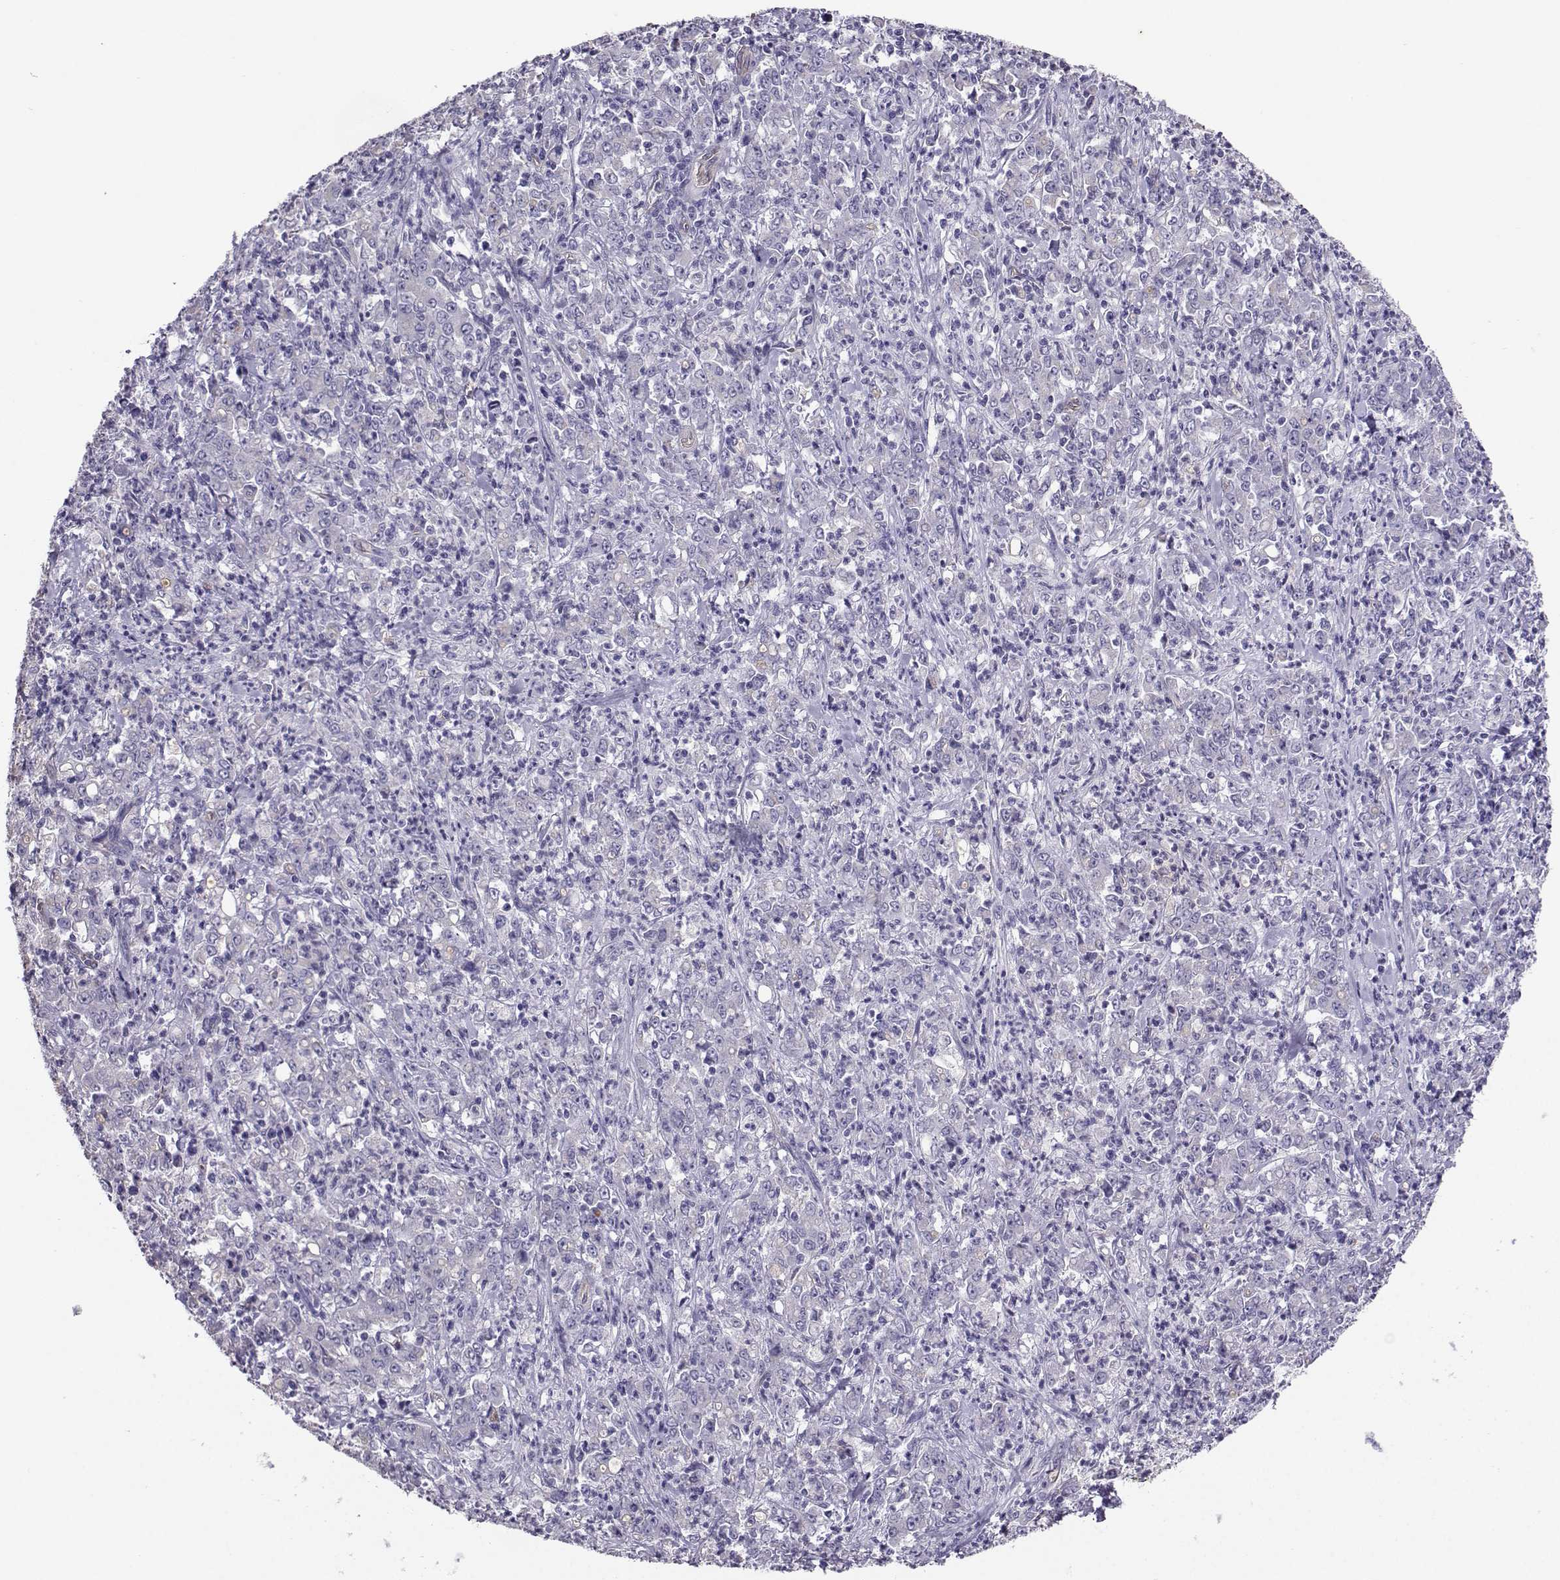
{"staining": {"intensity": "negative", "quantity": "none", "location": "none"}, "tissue": "stomach cancer", "cell_type": "Tumor cells", "image_type": "cancer", "snomed": [{"axis": "morphology", "description": "Adenocarcinoma, NOS"}, {"axis": "topography", "description": "Stomach, lower"}], "caption": "Stomach cancer (adenocarcinoma) stained for a protein using IHC displays no expression tumor cells.", "gene": "CLUL1", "patient": {"sex": "female", "age": 71}}